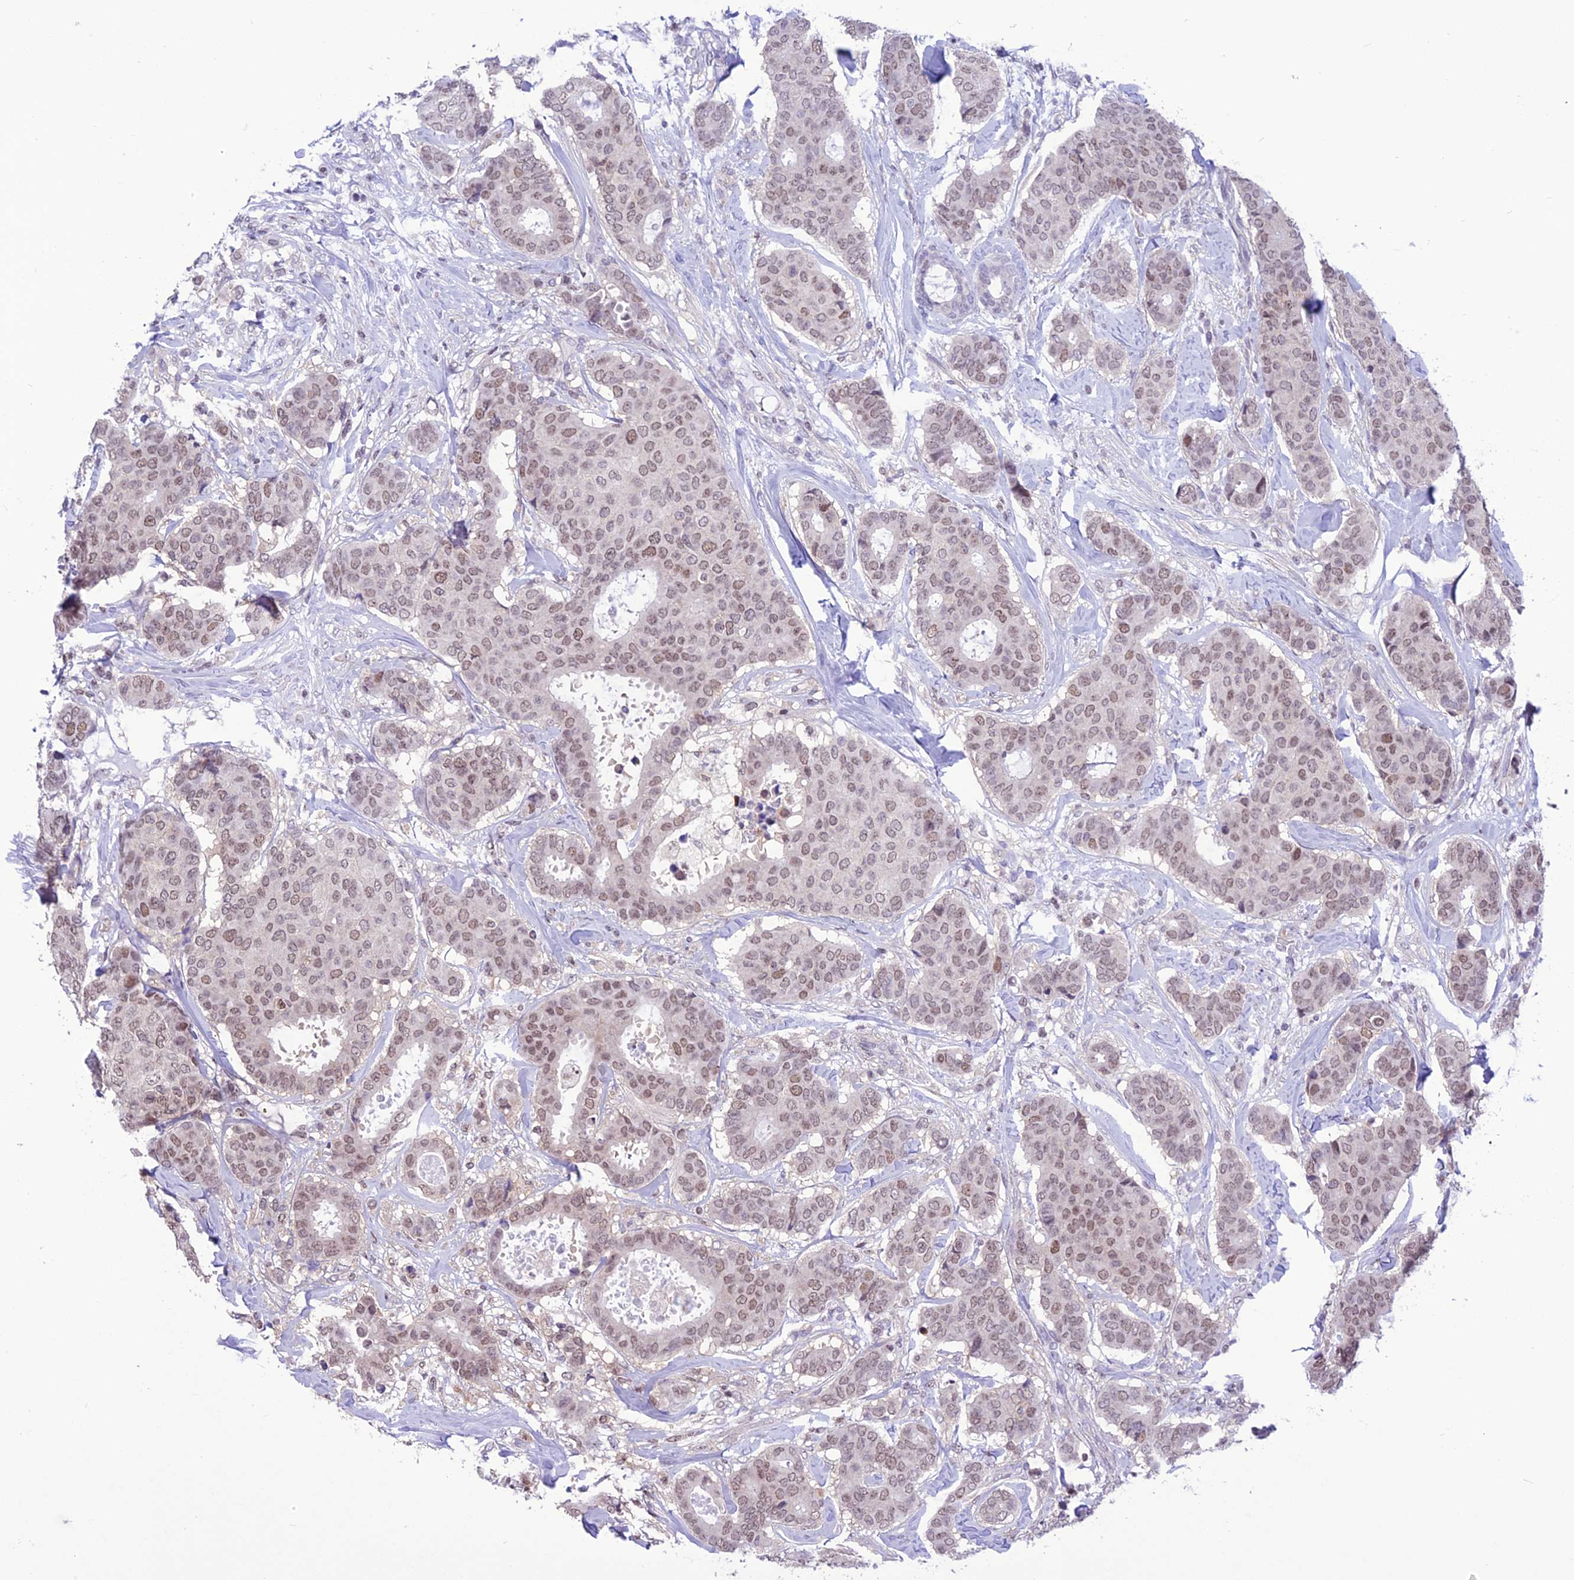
{"staining": {"intensity": "weak", "quantity": "25%-75%", "location": "nuclear"}, "tissue": "breast cancer", "cell_type": "Tumor cells", "image_type": "cancer", "snomed": [{"axis": "morphology", "description": "Duct carcinoma"}, {"axis": "topography", "description": "Breast"}], "caption": "This image reveals breast intraductal carcinoma stained with immunohistochemistry (IHC) to label a protein in brown. The nuclear of tumor cells show weak positivity for the protein. Nuclei are counter-stained blue.", "gene": "MIS12", "patient": {"sex": "female", "age": 75}}